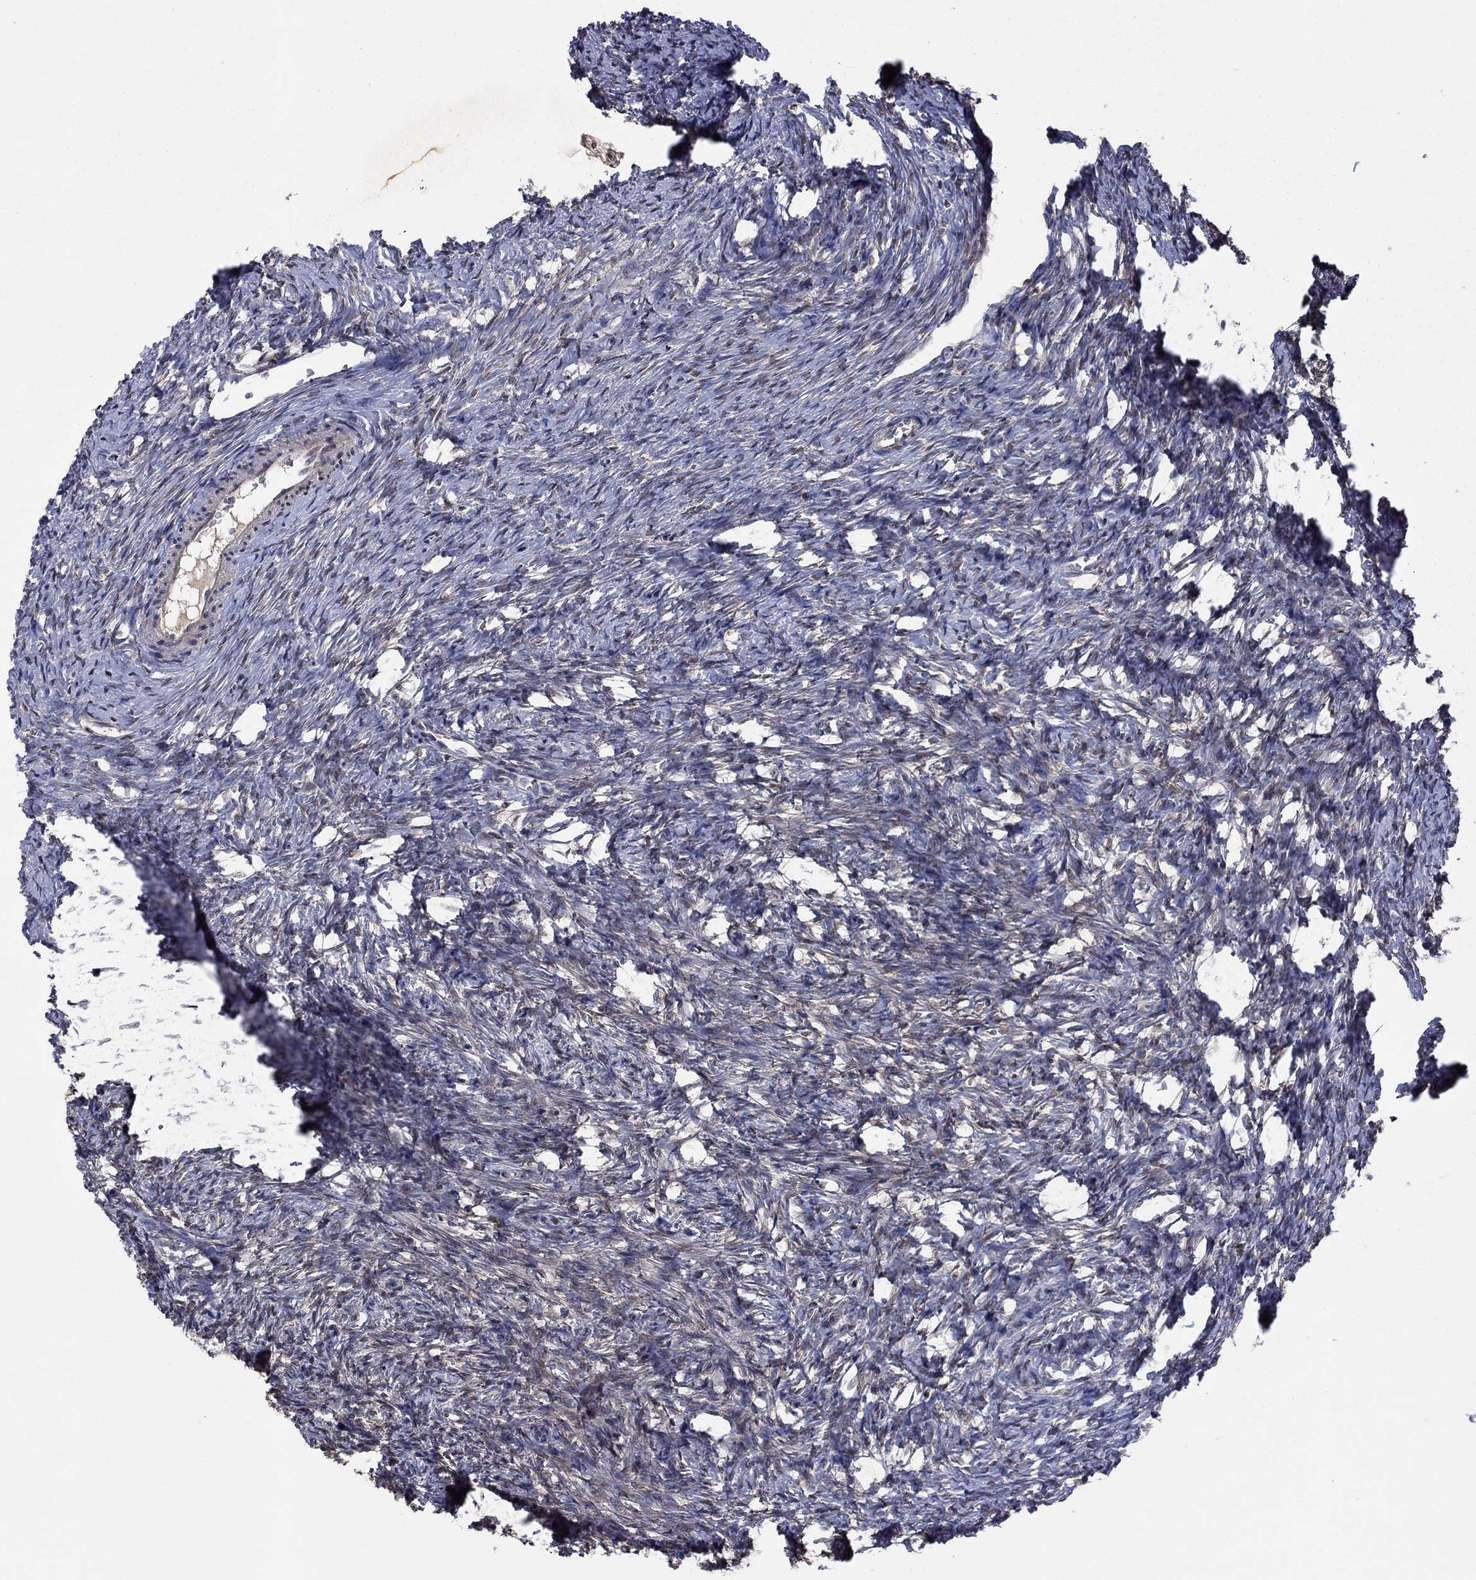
{"staining": {"intensity": "negative", "quantity": "none", "location": "none"}, "tissue": "ovary", "cell_type": "Ovarian stroma cells", "image_type": "normal", "snomed": [{"axis": "morphology", "description": "Normal tissue, NOS"}, {"axis": "topography", "description": "Ovary"}], "caption": "Human ovary stained for a protein using IHC displays no expression in ovarian stroma cells.", "gene": "IAH1", "patient": {"sex": "female", "age": 39}}